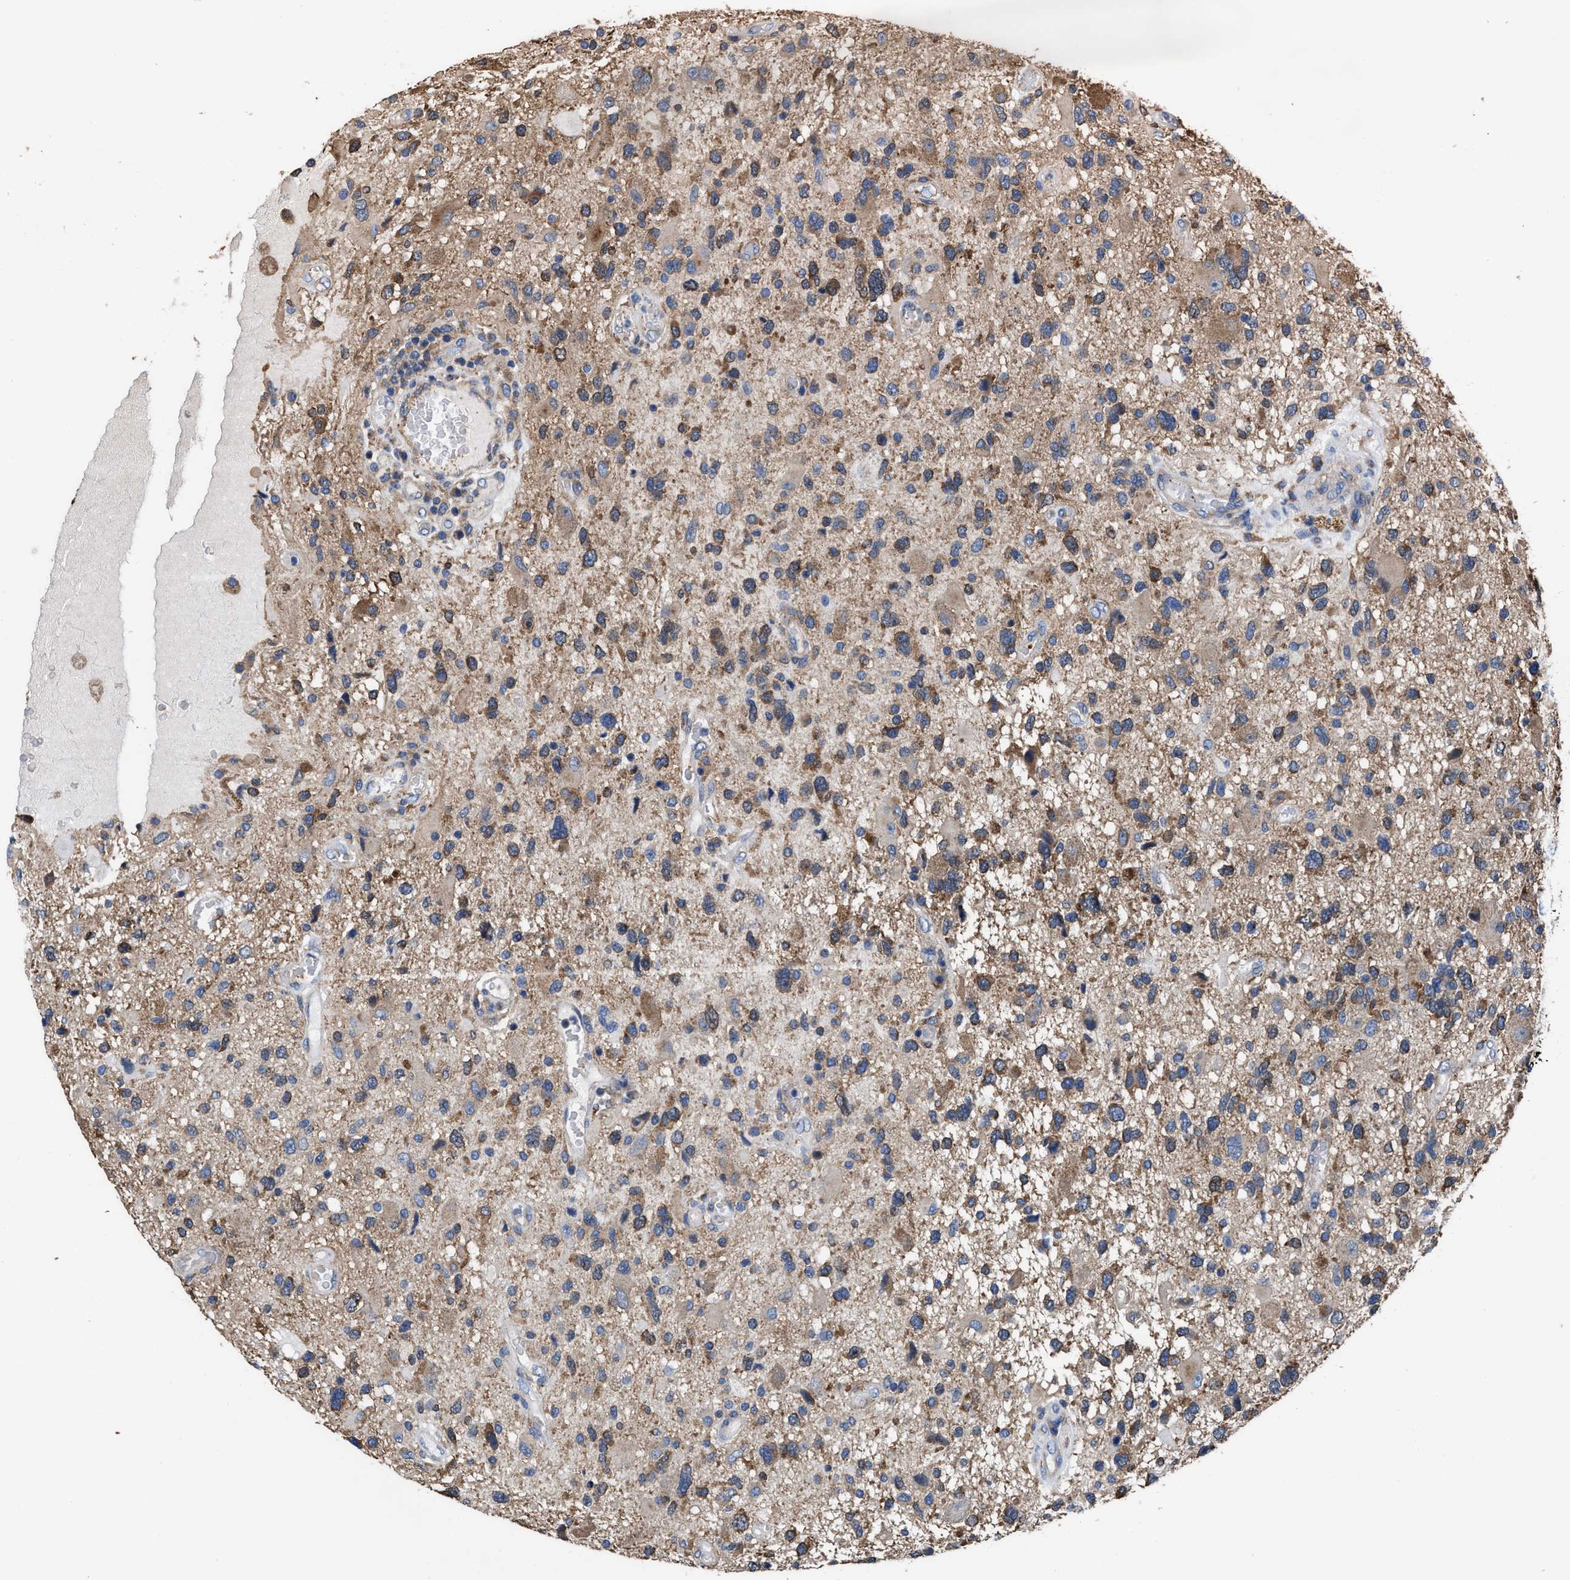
{"staining": {"intensity": "moderate", "quantity": "25%-75%", "location": "cytoplasmic/membranous"}, "tissue": "glioma", "cell_type": "Tumor cells", "image_type": "cancer", "snomed": [{"axis": "morphology", "description": "Glioma, malignant, High grade"}, {"axis": "topography", "description": "Brain"}], "caption": "Tumor cells display moderate cytoplasmic/membranous expression in about 25%-75% of cells in malignant glioma (high-grade). (DAB (3,3'-diaminobenzidine) IHC, brown staining for protein, blue staining for nuclei).", "gene": "TMEM30A", "patient": {"sex": "male", "age": 33}}